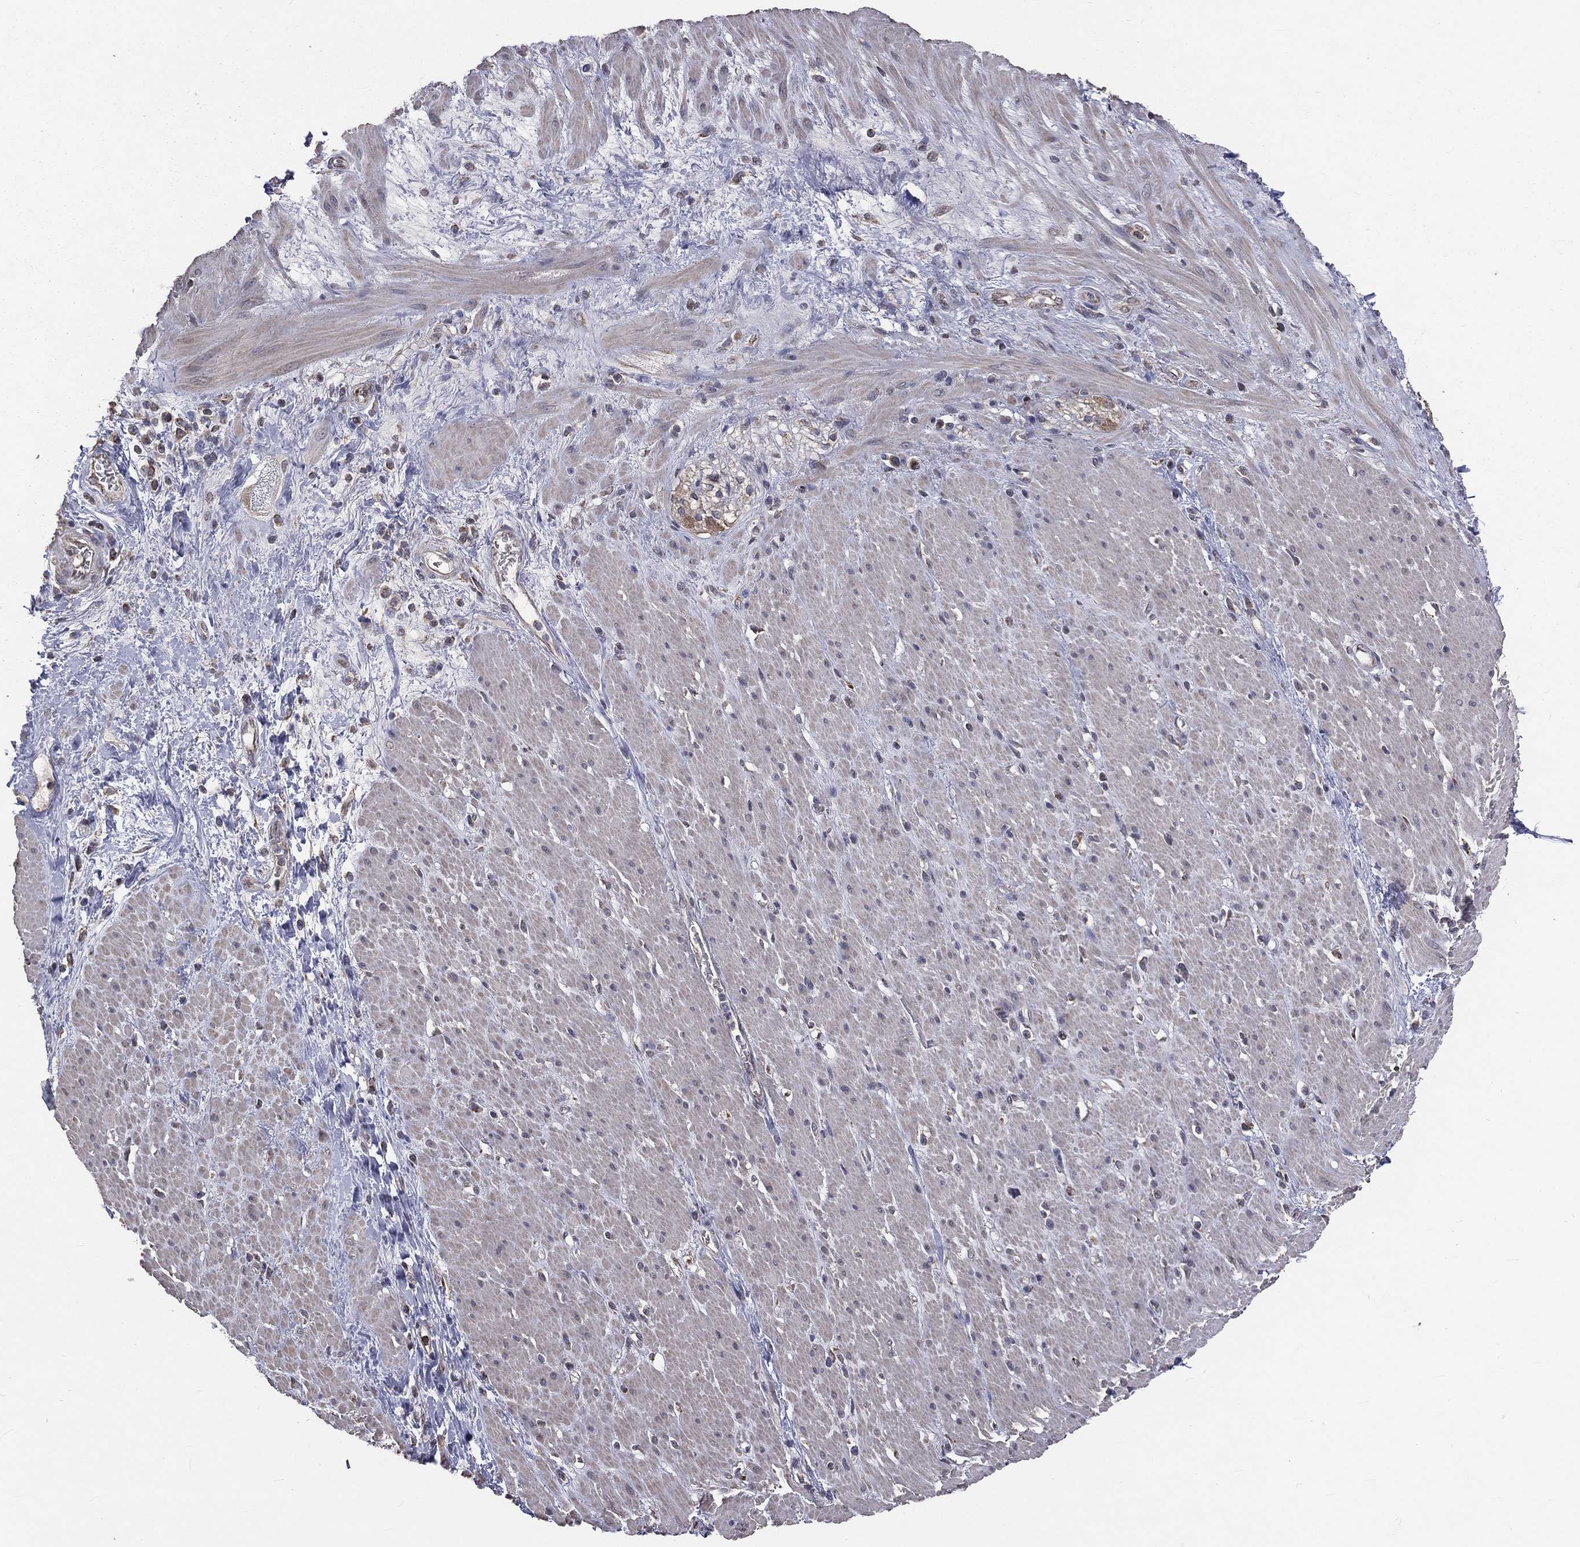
{"staining": {"intensity": "negative", "quantity": "none", "location": "none"}, "tissue": "smooth muscle", "cell_type": "Smooth muscle cells", "image_type": "normal", "snomed": [{"axis": "morphology", "description": "Normal tissue, NOS"}, {"axis": "topography", "description": "Soft tissue"}, {"axis": "topography", "description": "Smooth muscle"}], "caption": "High power microscopy histopathology image of an immunohistochemistry (IHC) photomicrograph of normal smooth muscle, revealing no significant positivity in smooth muscle cells. (DAB (3,3'-diaminobenzidine) immunohistochemistry with hematoxylin counter stain).", "gene": "MRPL46", "patient": {"sex": "male", "age": 72}}